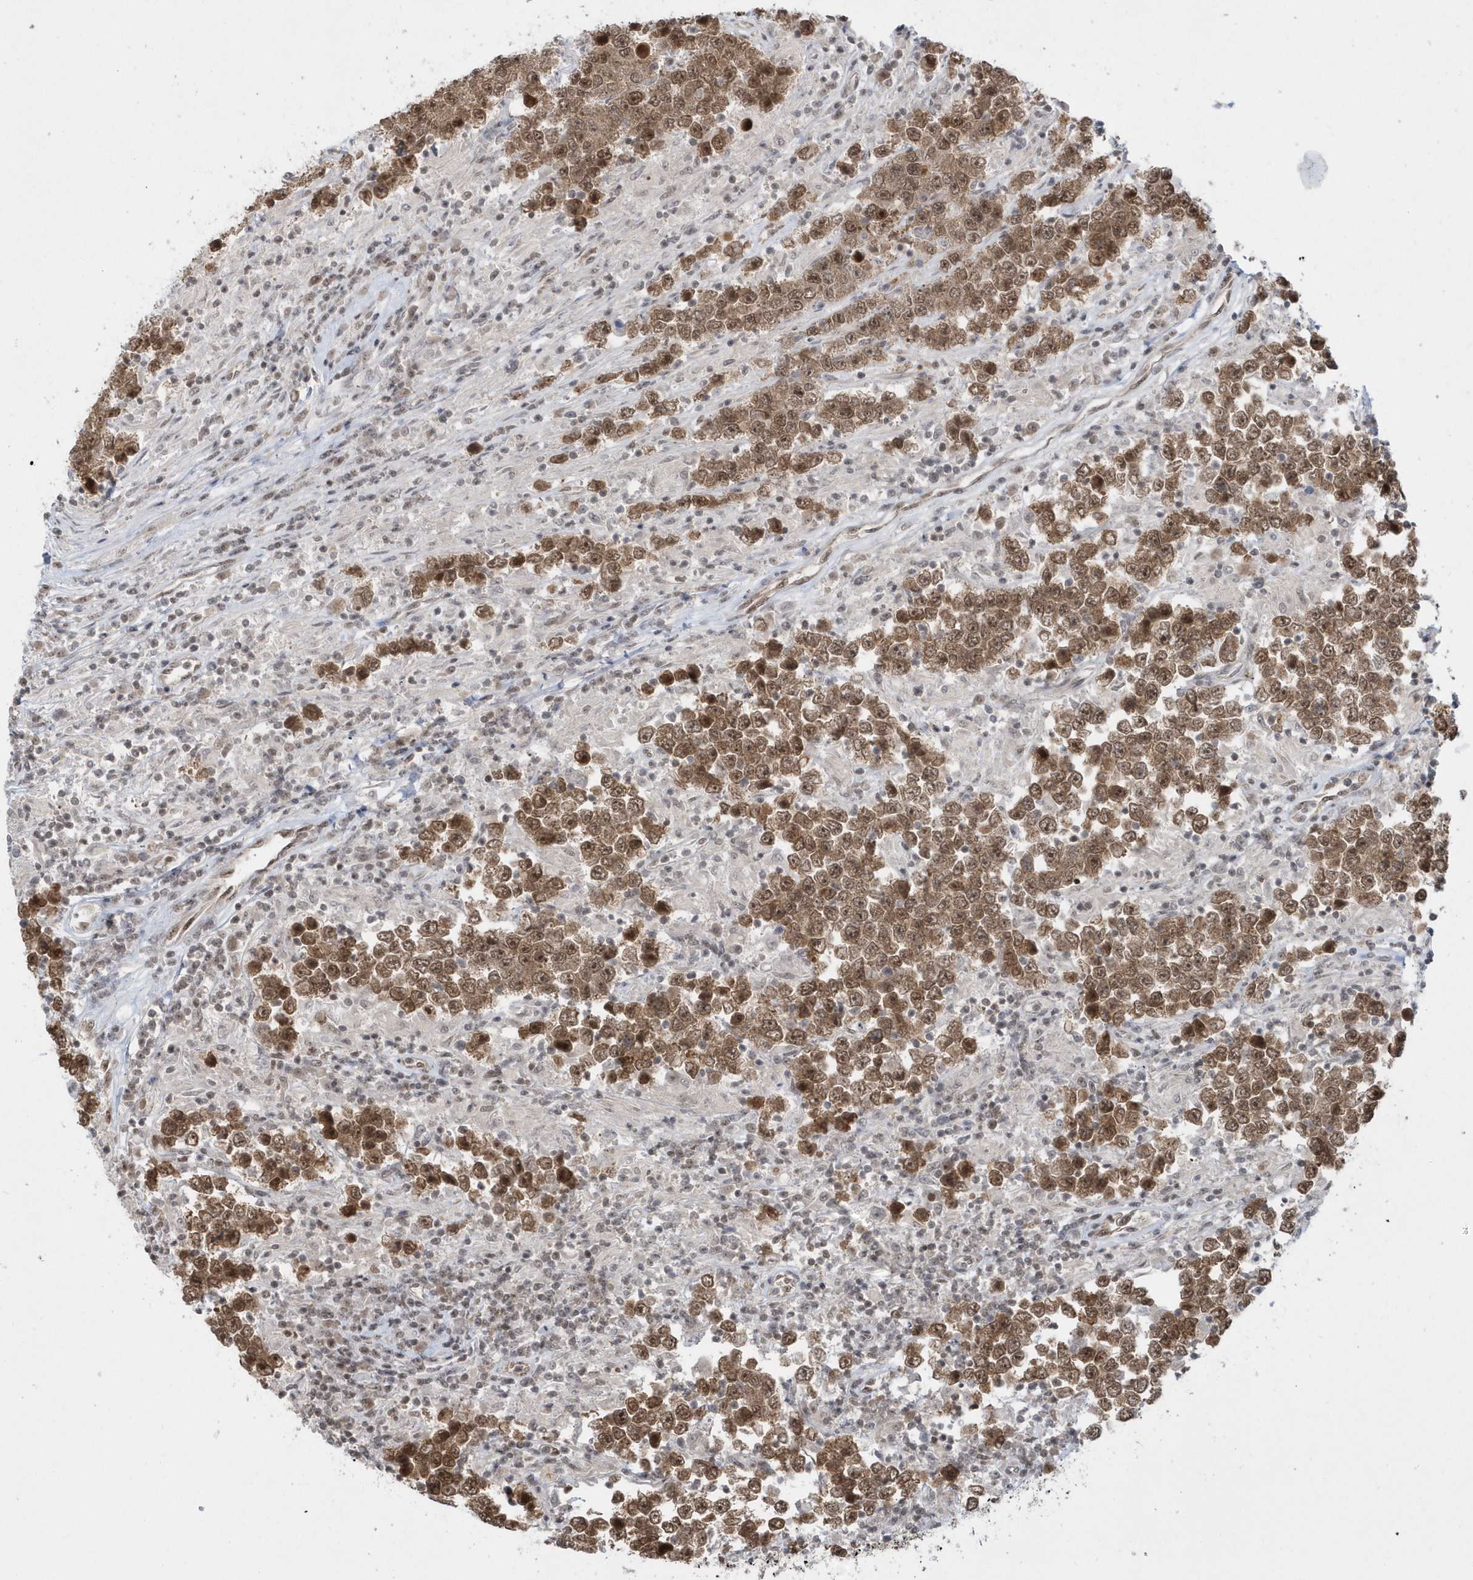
{"staining": {"intensity": "moderate", "quantity": ">75%", "location": "cytoplasmic/membranous,nuclear"}, "tissue": "testis cancer", "cell_type": "Tumor cells", "image_type": "cancer", "snomed": [{"axis": "morphology", "description": "Normal tissue, NOS"}, {"axis": "morphology", "description": "Urothelial carcinoma, High grade"}, {"axis": "morphology", "description": "Seminoma, NOS"}, {"axis": "morphology", "description": "Carcinoma, Embryonal, NOS"}, {"axis": "topography", "description": "Urinary bladder"}, {"axis": "topography", "description": "Testis"}], "caption": "DAB (3,3'-diaminobenzidine) immunohistochemical staining of human embryonal carcinoma (testis) shows moderate cytoplasmic/membranous and nuclear protein staining in approximately >75% of tumor cells.", "gene": "SEPHS1", "patient": {"sex": "male", "age": 41}}